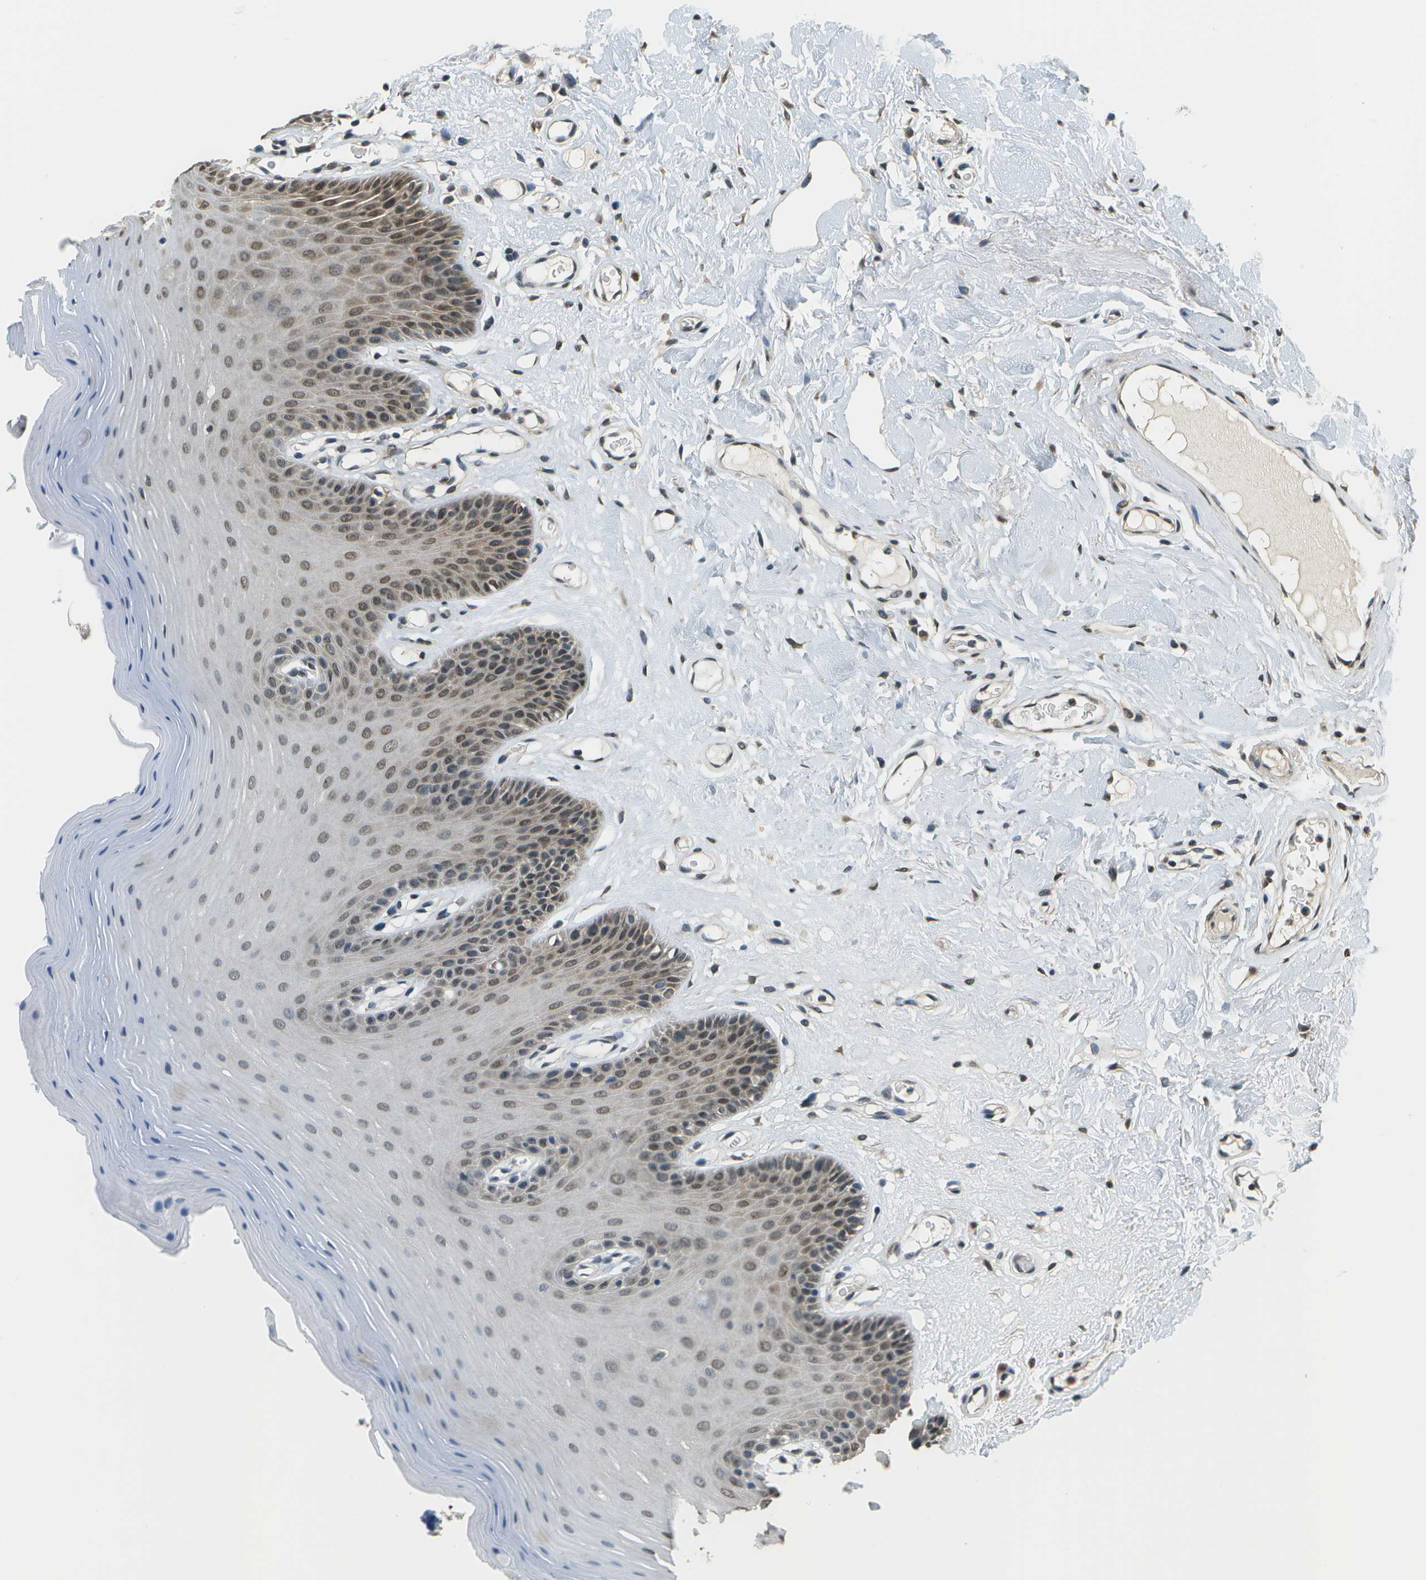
{"staining": {"intensity": "moderate", "quantity": "25%-75%", "location": "nuclear"}, "tissue": "oral mucosa", "cell_type": "Squamous epithelial cells", "image_type": "normal", "snomed": [{"axis": "morphology", "description": "Normal tissue, NOS"}, {"axis": "morphology", "description": "Squamous cell carcinoma, NOS"}, {"axis": "topography", "description": "Skeletal muscle"}, {"axis": "topography", "description": "Adipose tissue"}, {"axis": "topography", "description": "Vascular tissue"}, {"axis": "topography", "description": "Oral tissue"}, {"axis": "topography", "description": "Peripheral nerve tissue"}, {"axis": "topography", "description": "Head-Neck"}], "caption": "IHC of benign human oral mucosa shows medium levels of moderate nuclear positivity in approximately 25%-75% of squamous epithelial cells.", "gene": "ABL2", "patient": {"sex": "male", "age": 71}}